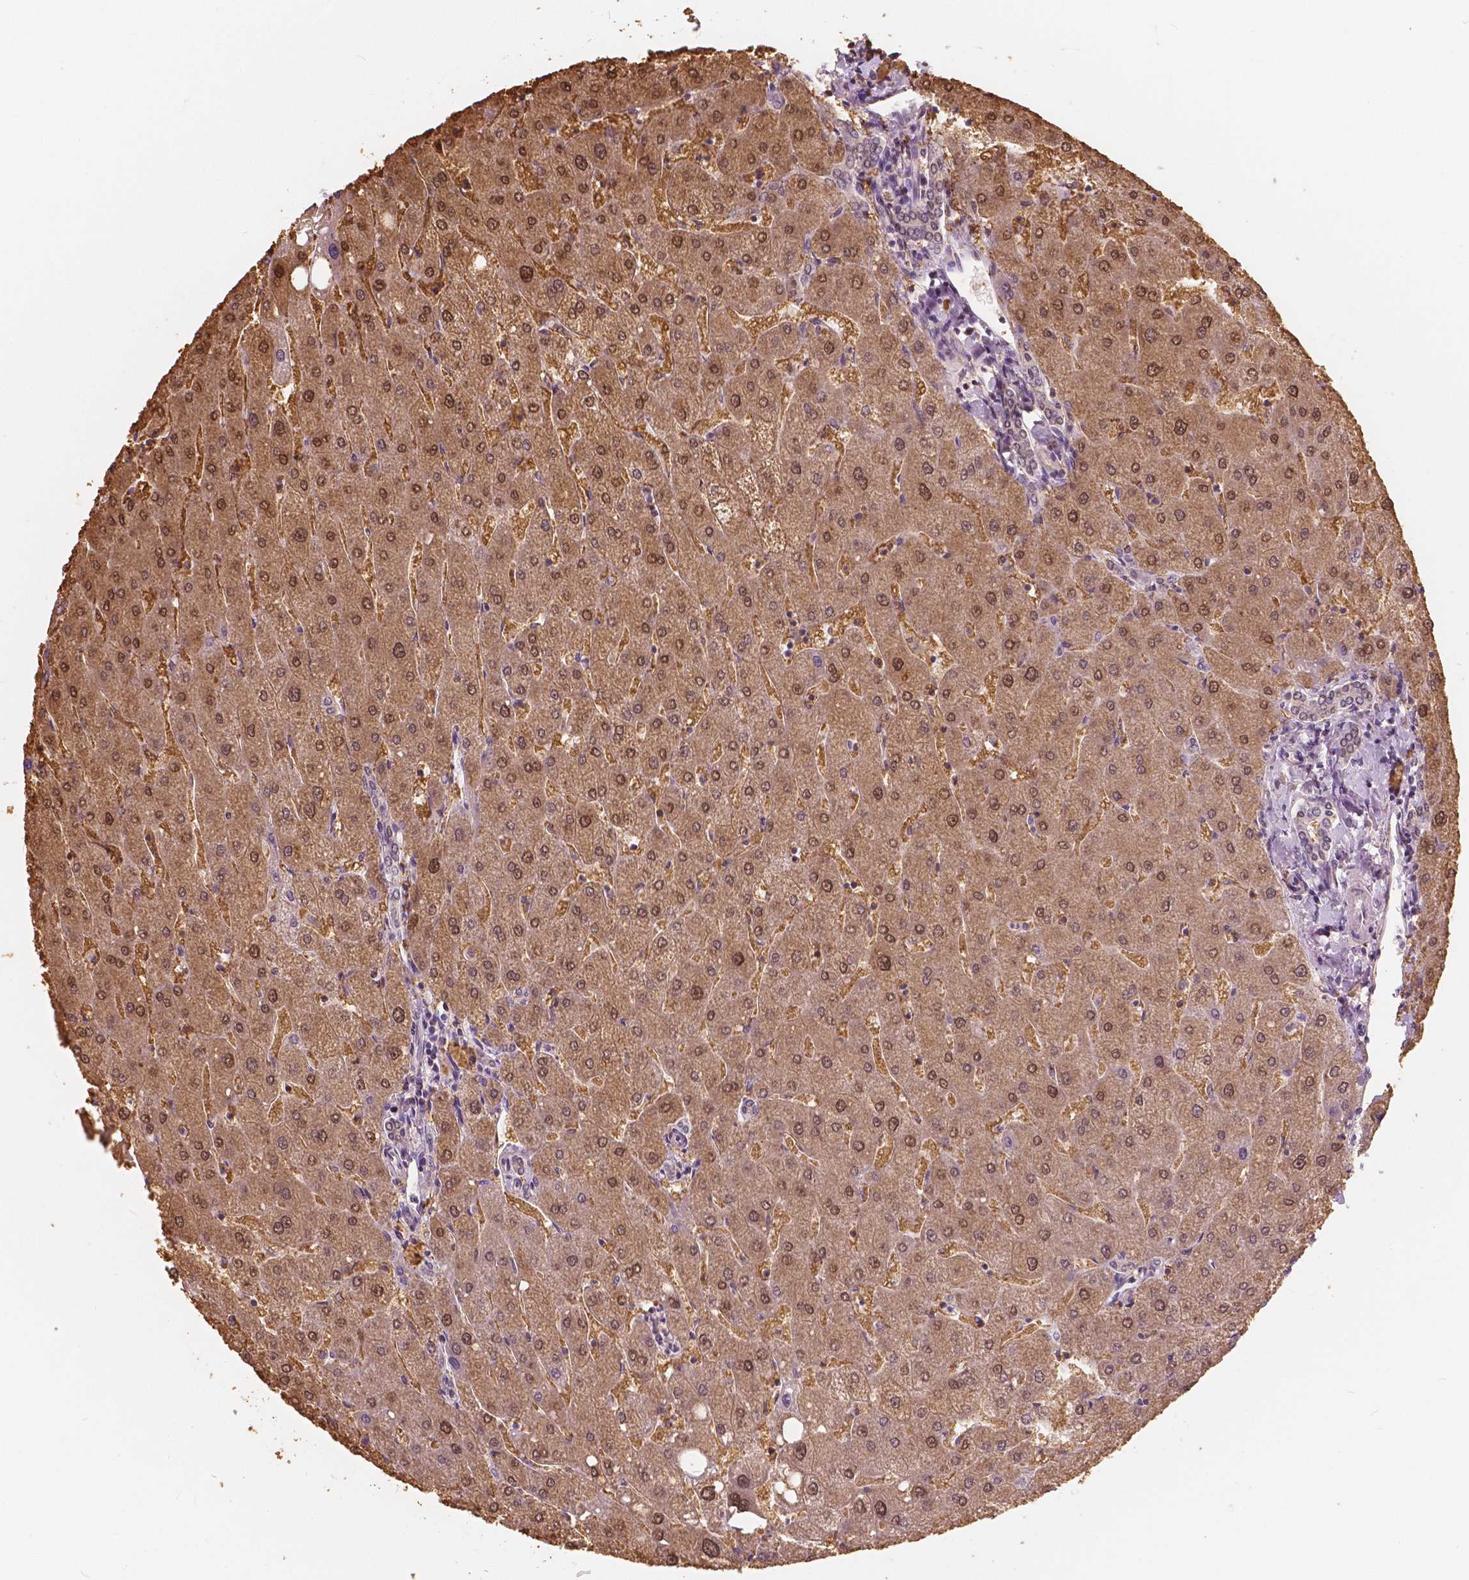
{"staining": {"intensity": "negative", "quantity": "none", "location": "none"}, "tissue": "liver", "cell_type": "Cholangiocytes", "image_type": "normal", "snomed": [{"axis": "morphology", "description": "Normal tissue, NOS"}, {"axis": "topography", "description": "Liver"}], "caption": "This is an IHC image of benign liver. There is no expression in cholangiocytes.", "gene": "SAT2", "patient": {"sex": "male", "age": 67}}